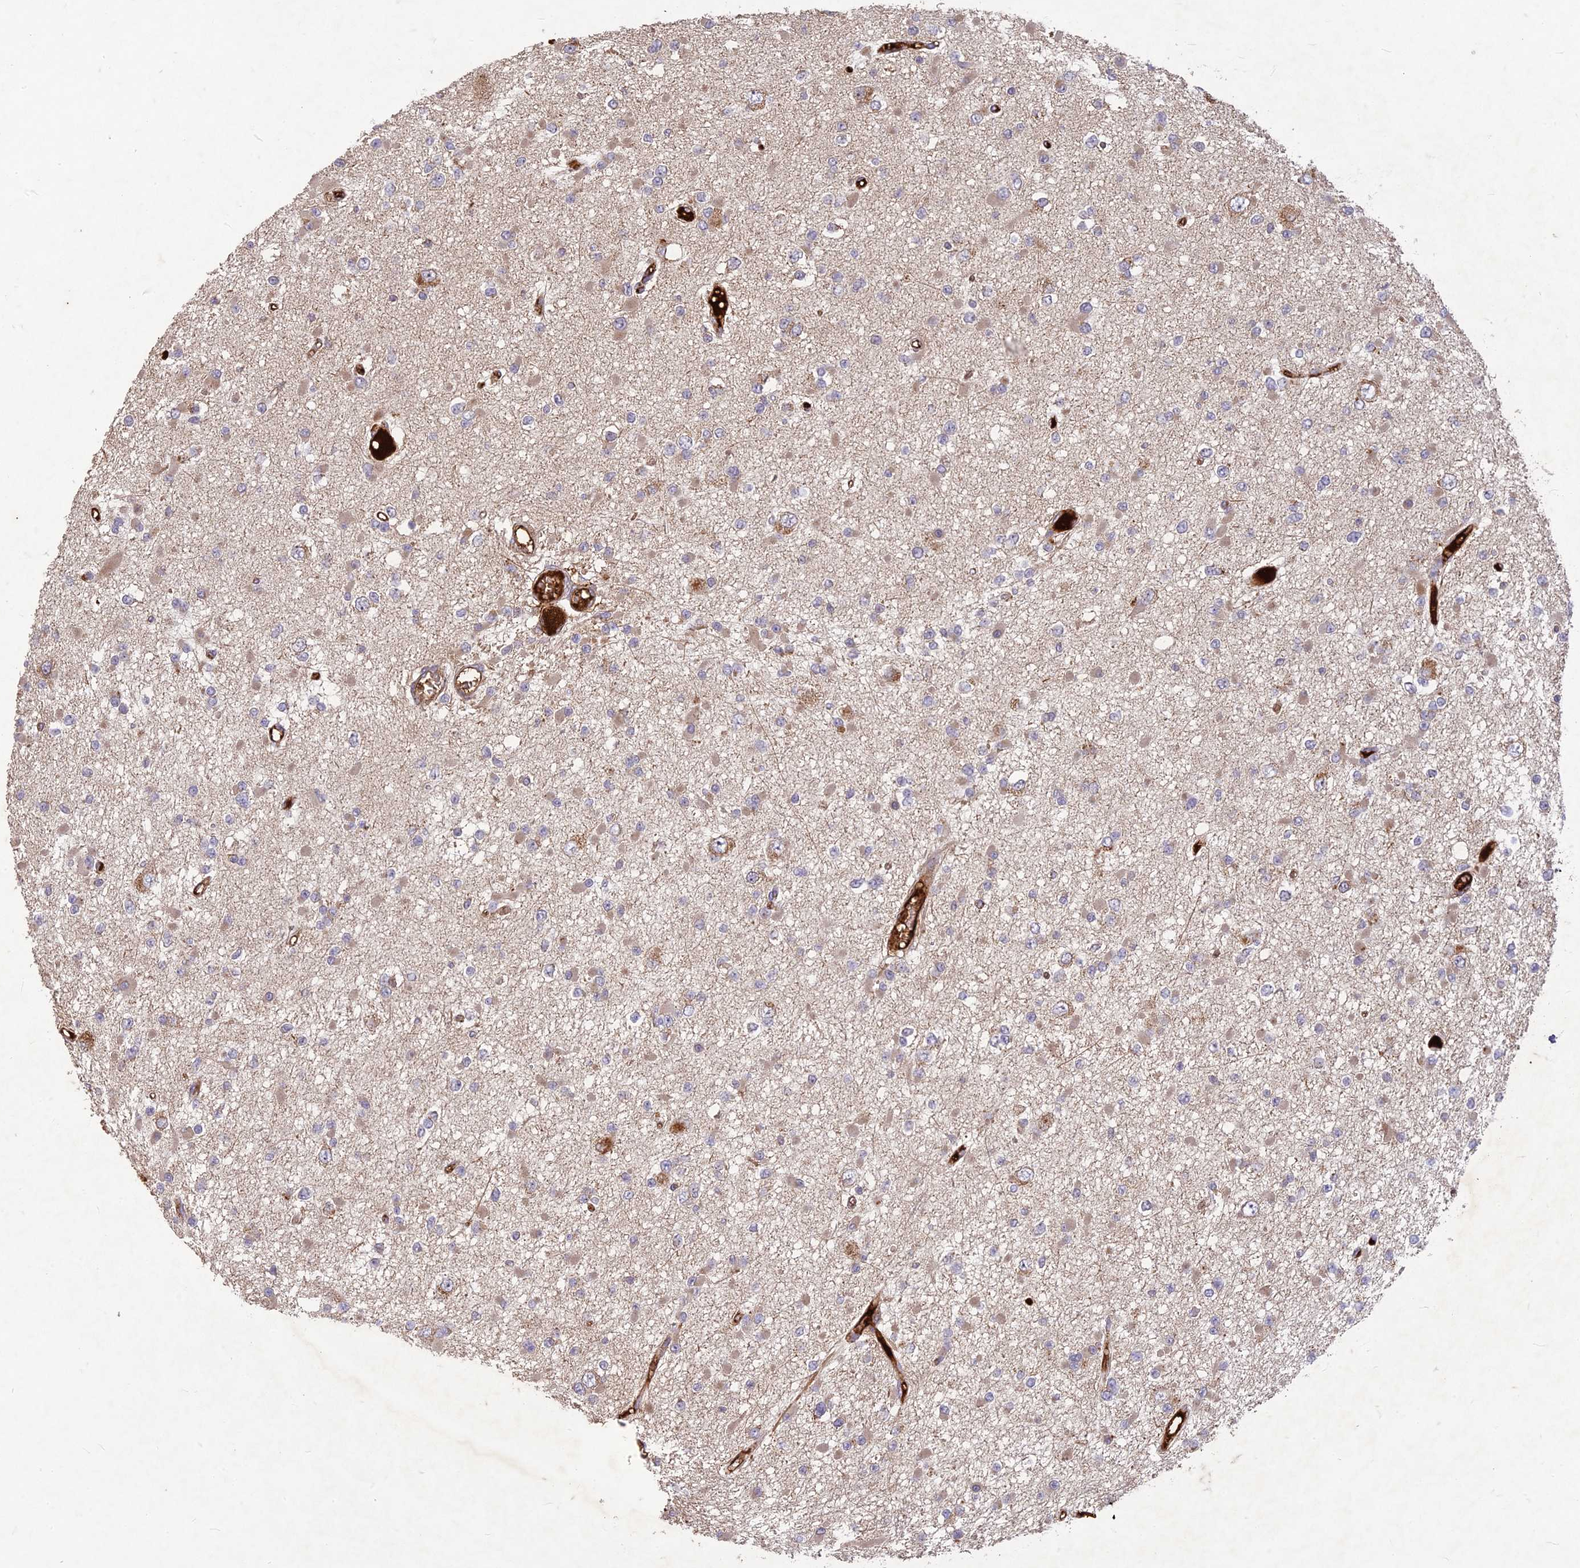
{"staining": {"intensity": "negative", "quantity": "none", "location": "none"}, "tissue": "glioma", "cell_type": "Tumor cells", "image_type": "cancer", "snomed": [{"axis": "morphology", "description": "Glioma, malignant, Low grade"}, {"axis": "topography", "description": "Brain"}], "caption": "This is a micrograph of immunohistochemistry staining of malignant low-grade glioma, which shows no expression in tumor cells.", "gene": "TCF25", "patient": {"sex": "female", "age": 22}}